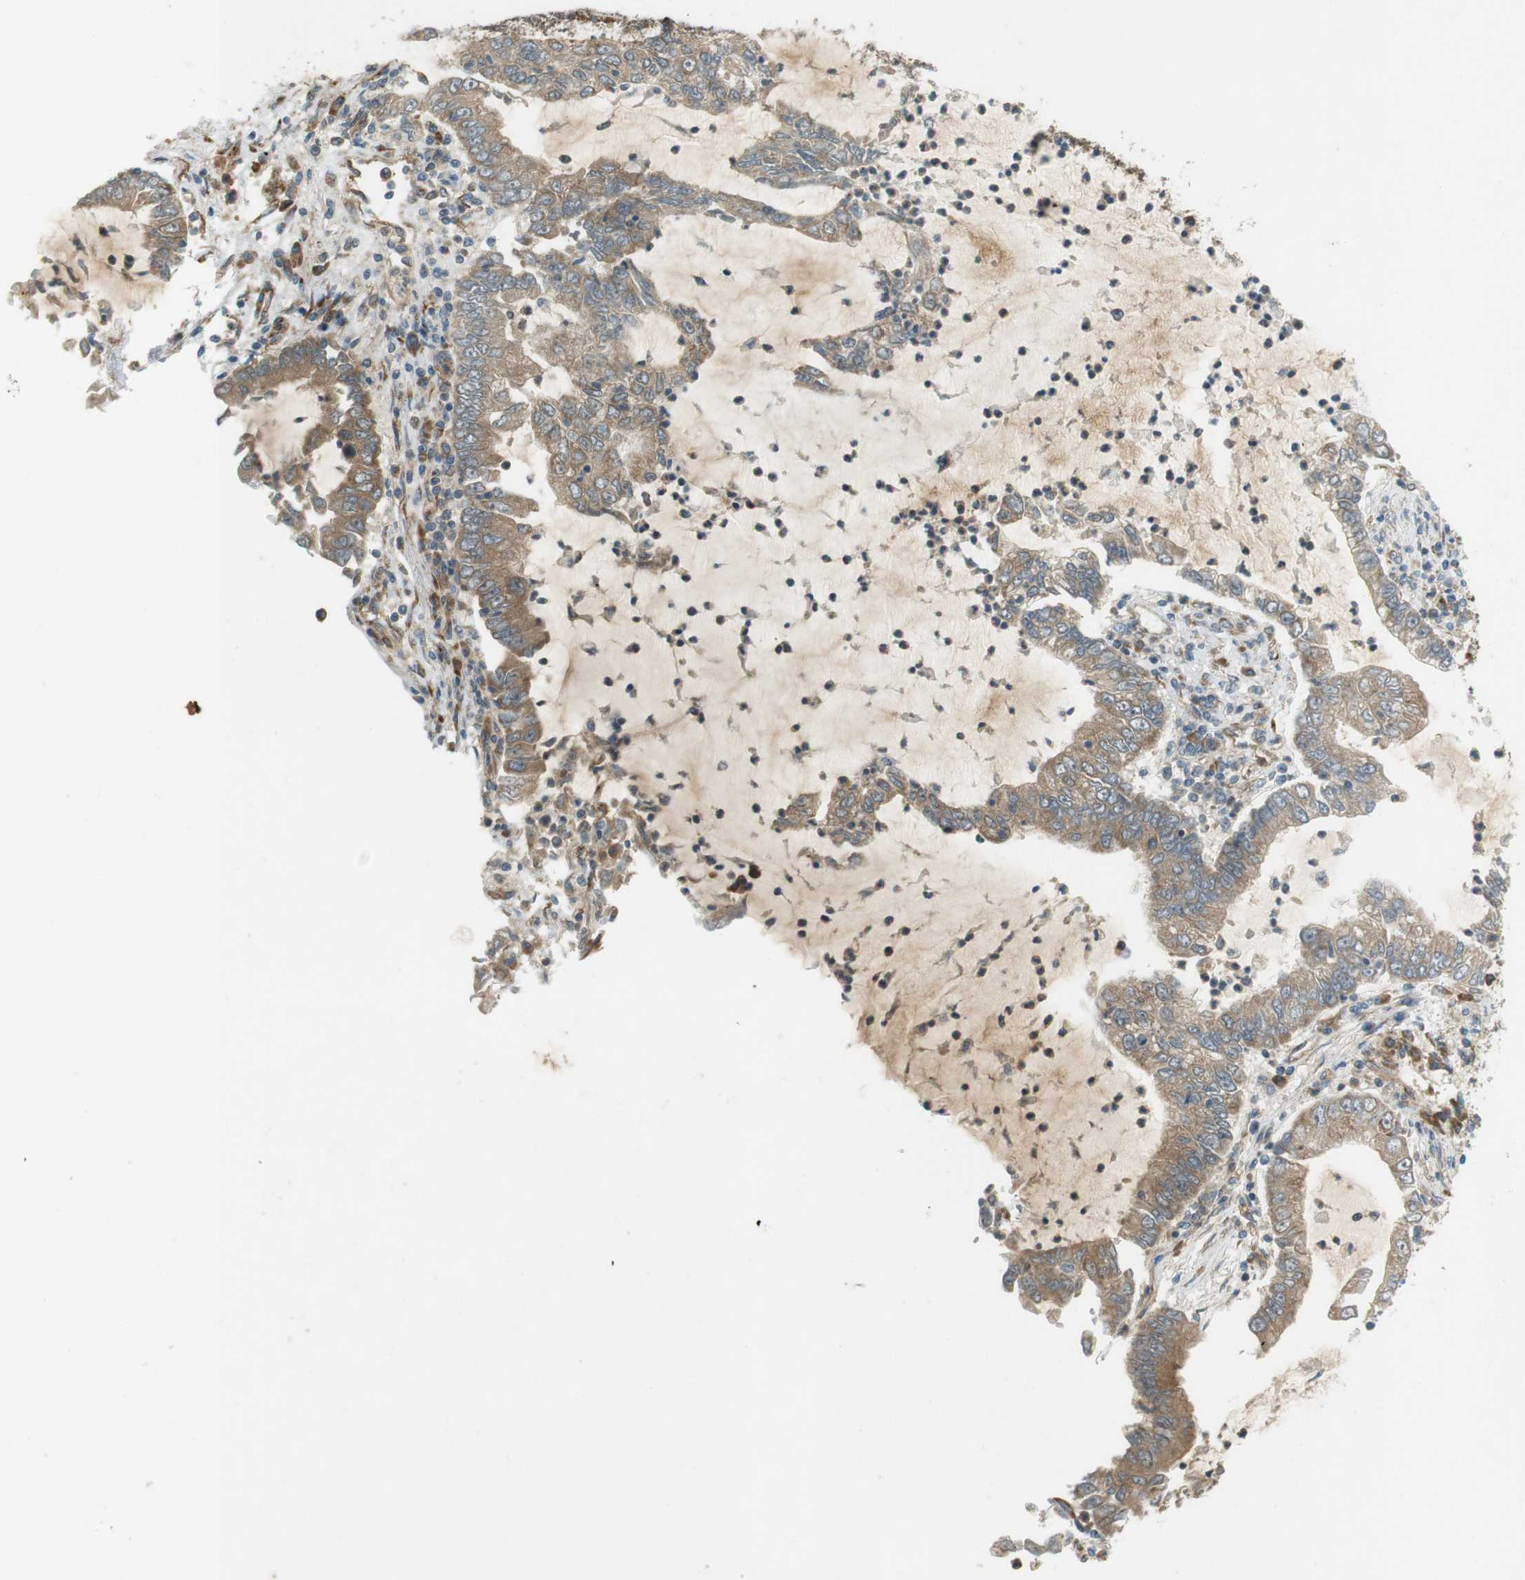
{"staining": {"intensity": "moderate", "quantity": ">75%", "location": "cytoplasmic/membranous"}, "tissue": "lung cancer", "cell_type": "Tumor cells", "image_type": "cancer", "snomed": [{"axis": "morphology", "description": "Adenocarcinoma, NOS"}, {"axis": "topography", "description": "Lung"}], "caption": "An IHC micrograph of neoplastic tissue is shown. Protein staining in brown highlights moderate cytoplasmic/membranous positivity in lung cancer (adenocarcinoma) within tumor cells.", "gene": "SLC41A1", "patient": {"sex": "female", "age": 51}}